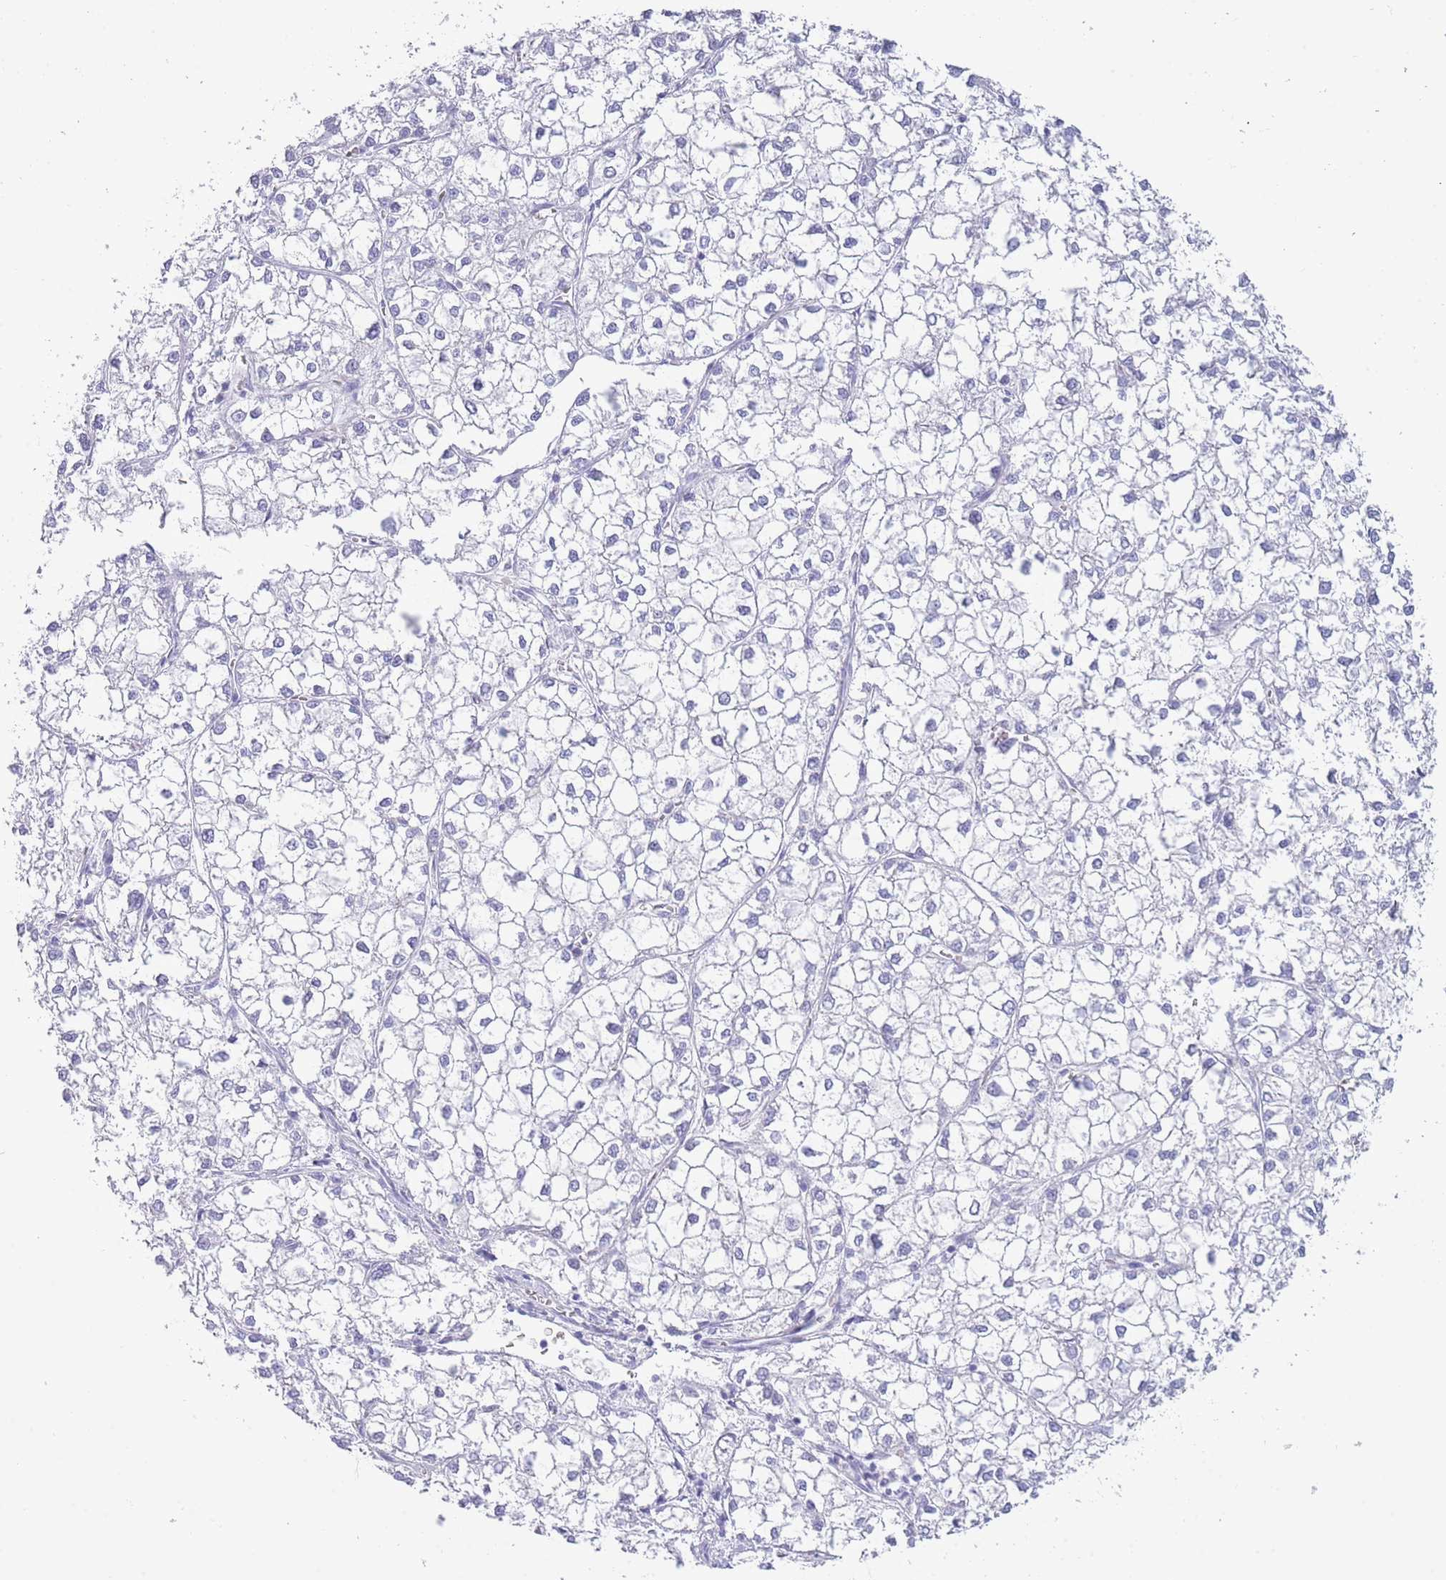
{"staining": {"intensity": "negative", "quantity": "none", "location": "none"}, "tissue": "liver cancer", "cell_type": "Tumor cells", "image_type": "cancer", "snomed": [{"axis": "morphology", "description": "Carcinoma, Hepatocellular, NOS"}, {"axis": "topography", "description": "Liver"}], "caption": "Immunohistochemical staining of liver cancer exhibits no significant positivity in tumor cells.", "gene": "ACR", "patient": {"sex": "female", "age": 43}}